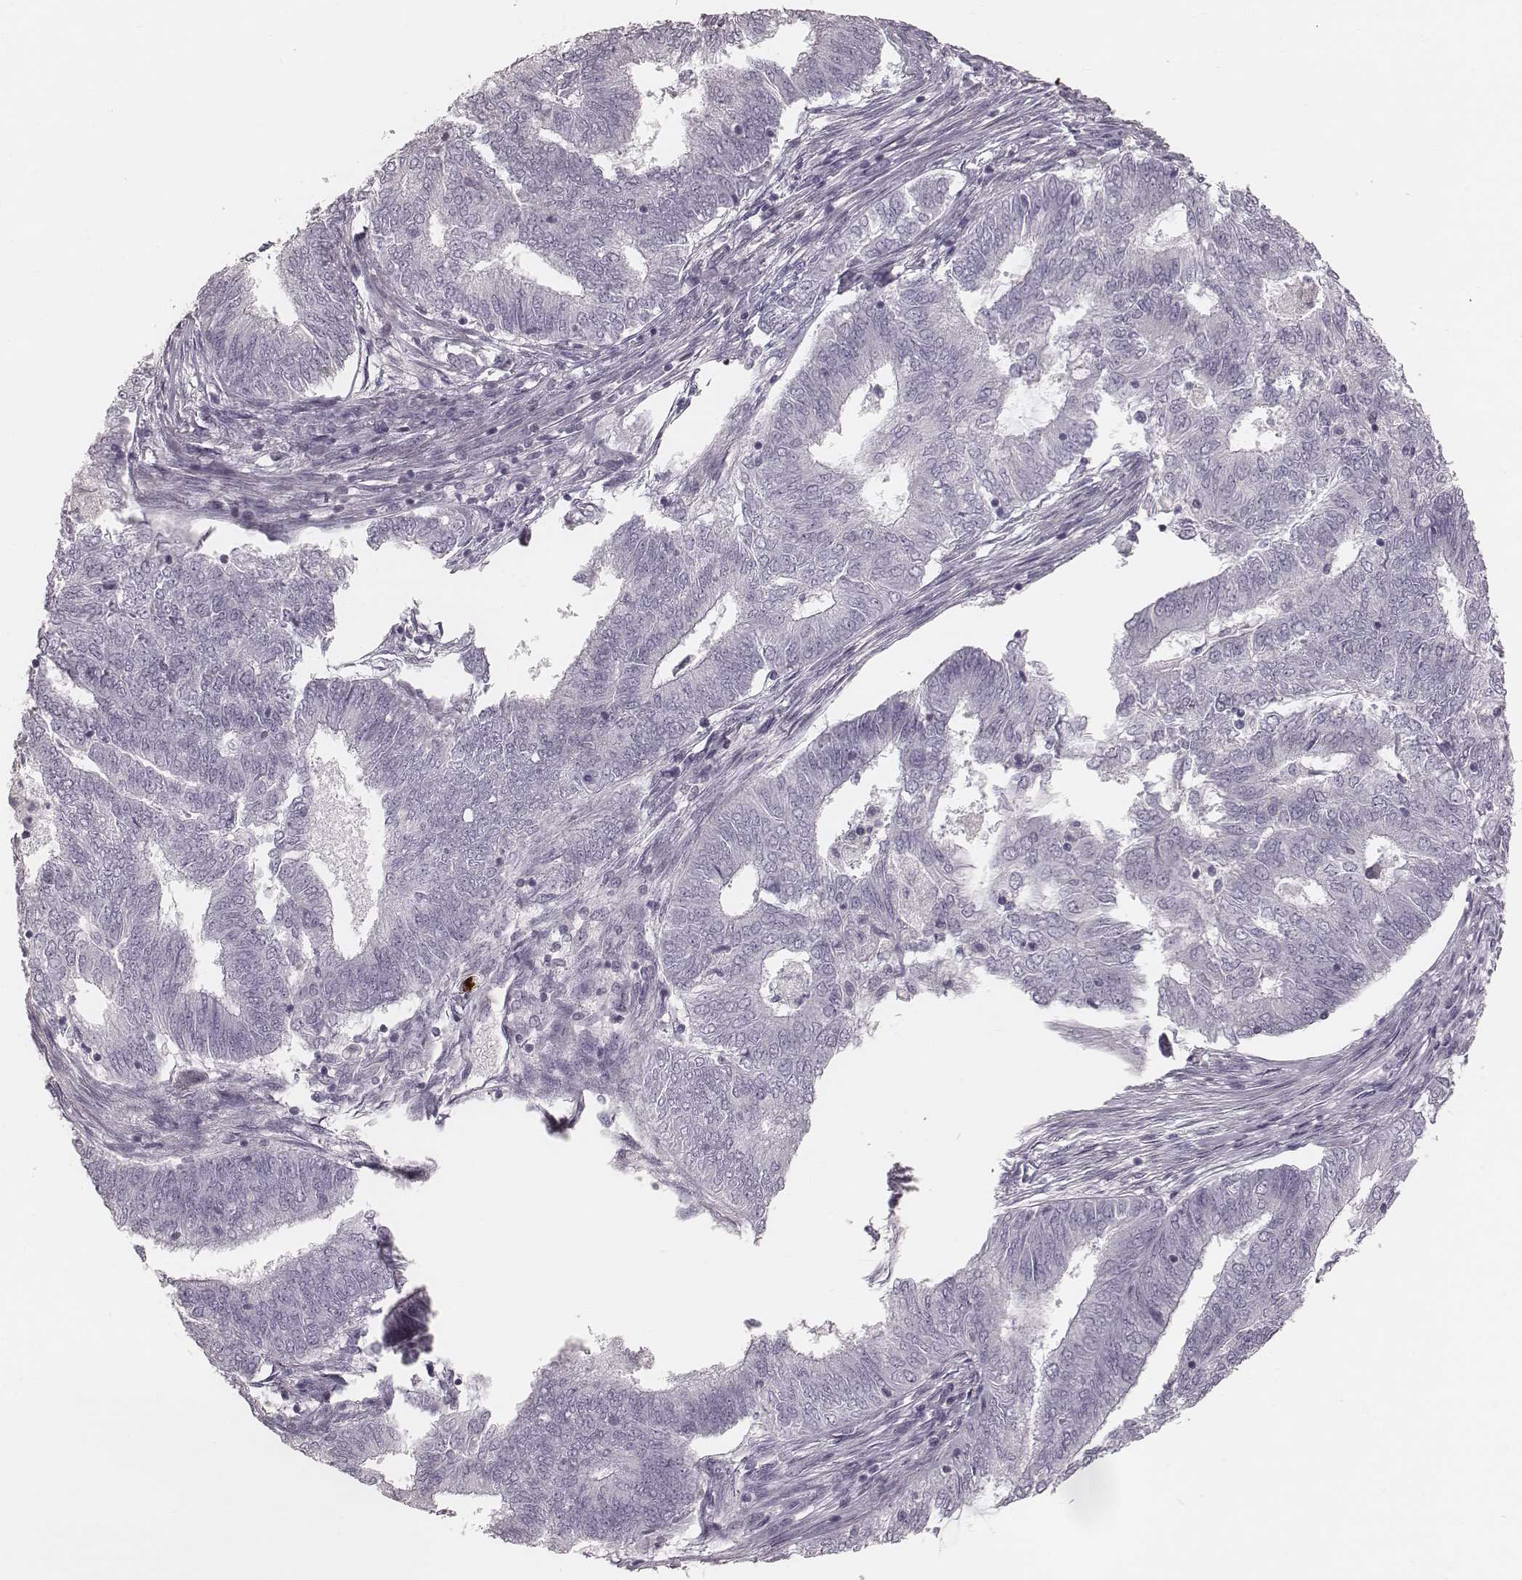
{"staining": {"intensity": "negative", "quantity": "none", "location": "none"}, "tissue": "endometrial cancer", "cell_type": "Tumor cells", "image_type": "cancer", "snomed": [{"axis": "morphology", "description": "Adenocarcinoma, NOS"}, {"axis": "topography", "description": "Endometrium"}], "caption": "Human adenocarcinoma (endometrial) stained for a protein using IHC reveals no expression in tumor cells.", "gene": "S100Z", "patient": {"sex": "female", "age": 62}}